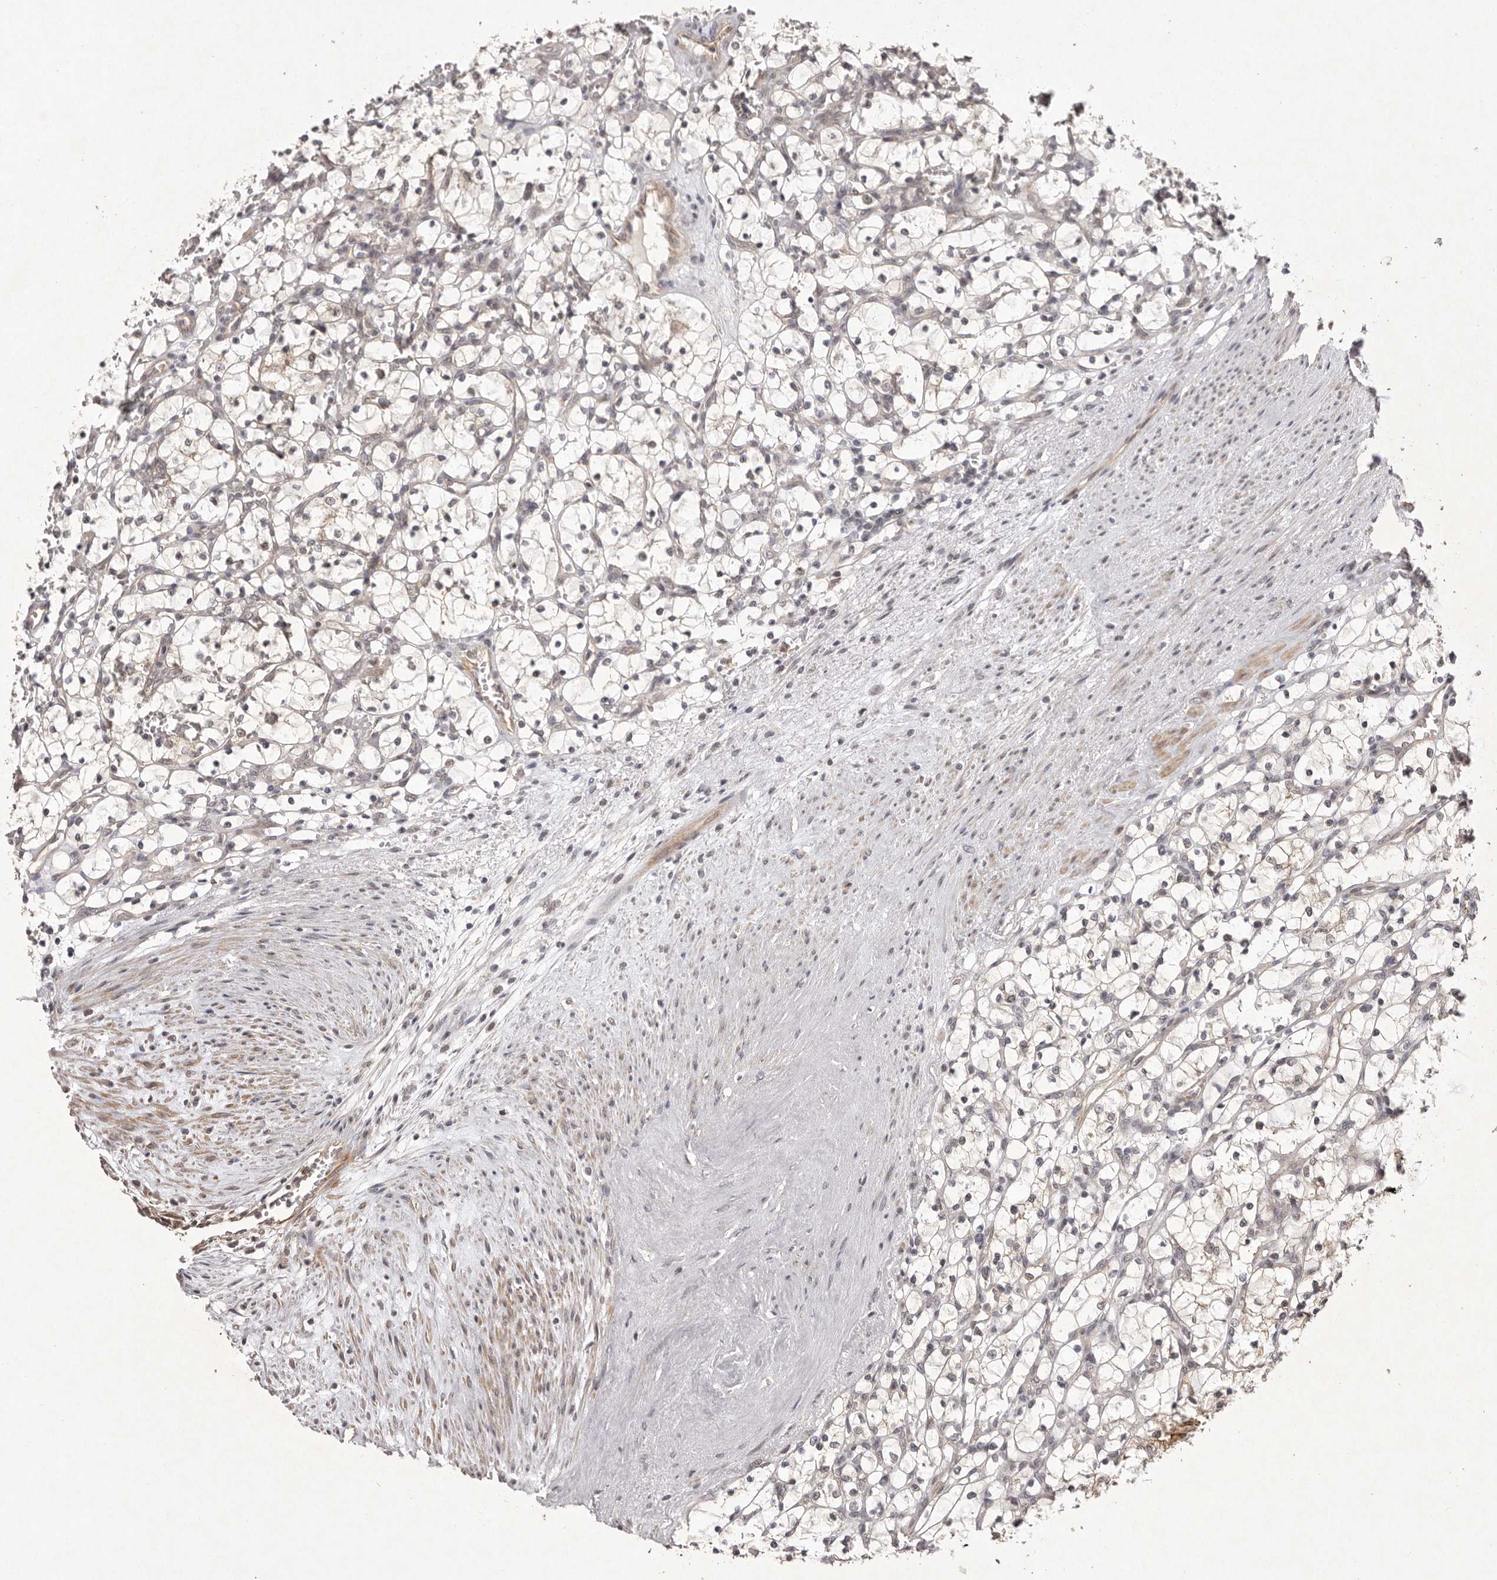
{"staining": {"intensity": "weak", "quantity": "<25%", "location": "cytoplasmic/membranous"}, "tissue": "renal cancer", "cell_type": "Tumor cells", "image_type": "cancer", "snomed": [{"axis": "morphology", "description": "Adenocarcinoma, NOS"}, {"axis": "topography", "description": "Kidney"}], "caption": "Immunohistochemical staining of human renal adenocarcinoma shows no significant staining in tumor cells.", "gene": "BUD31", "patient": {"sex": "female", "age": 69}}